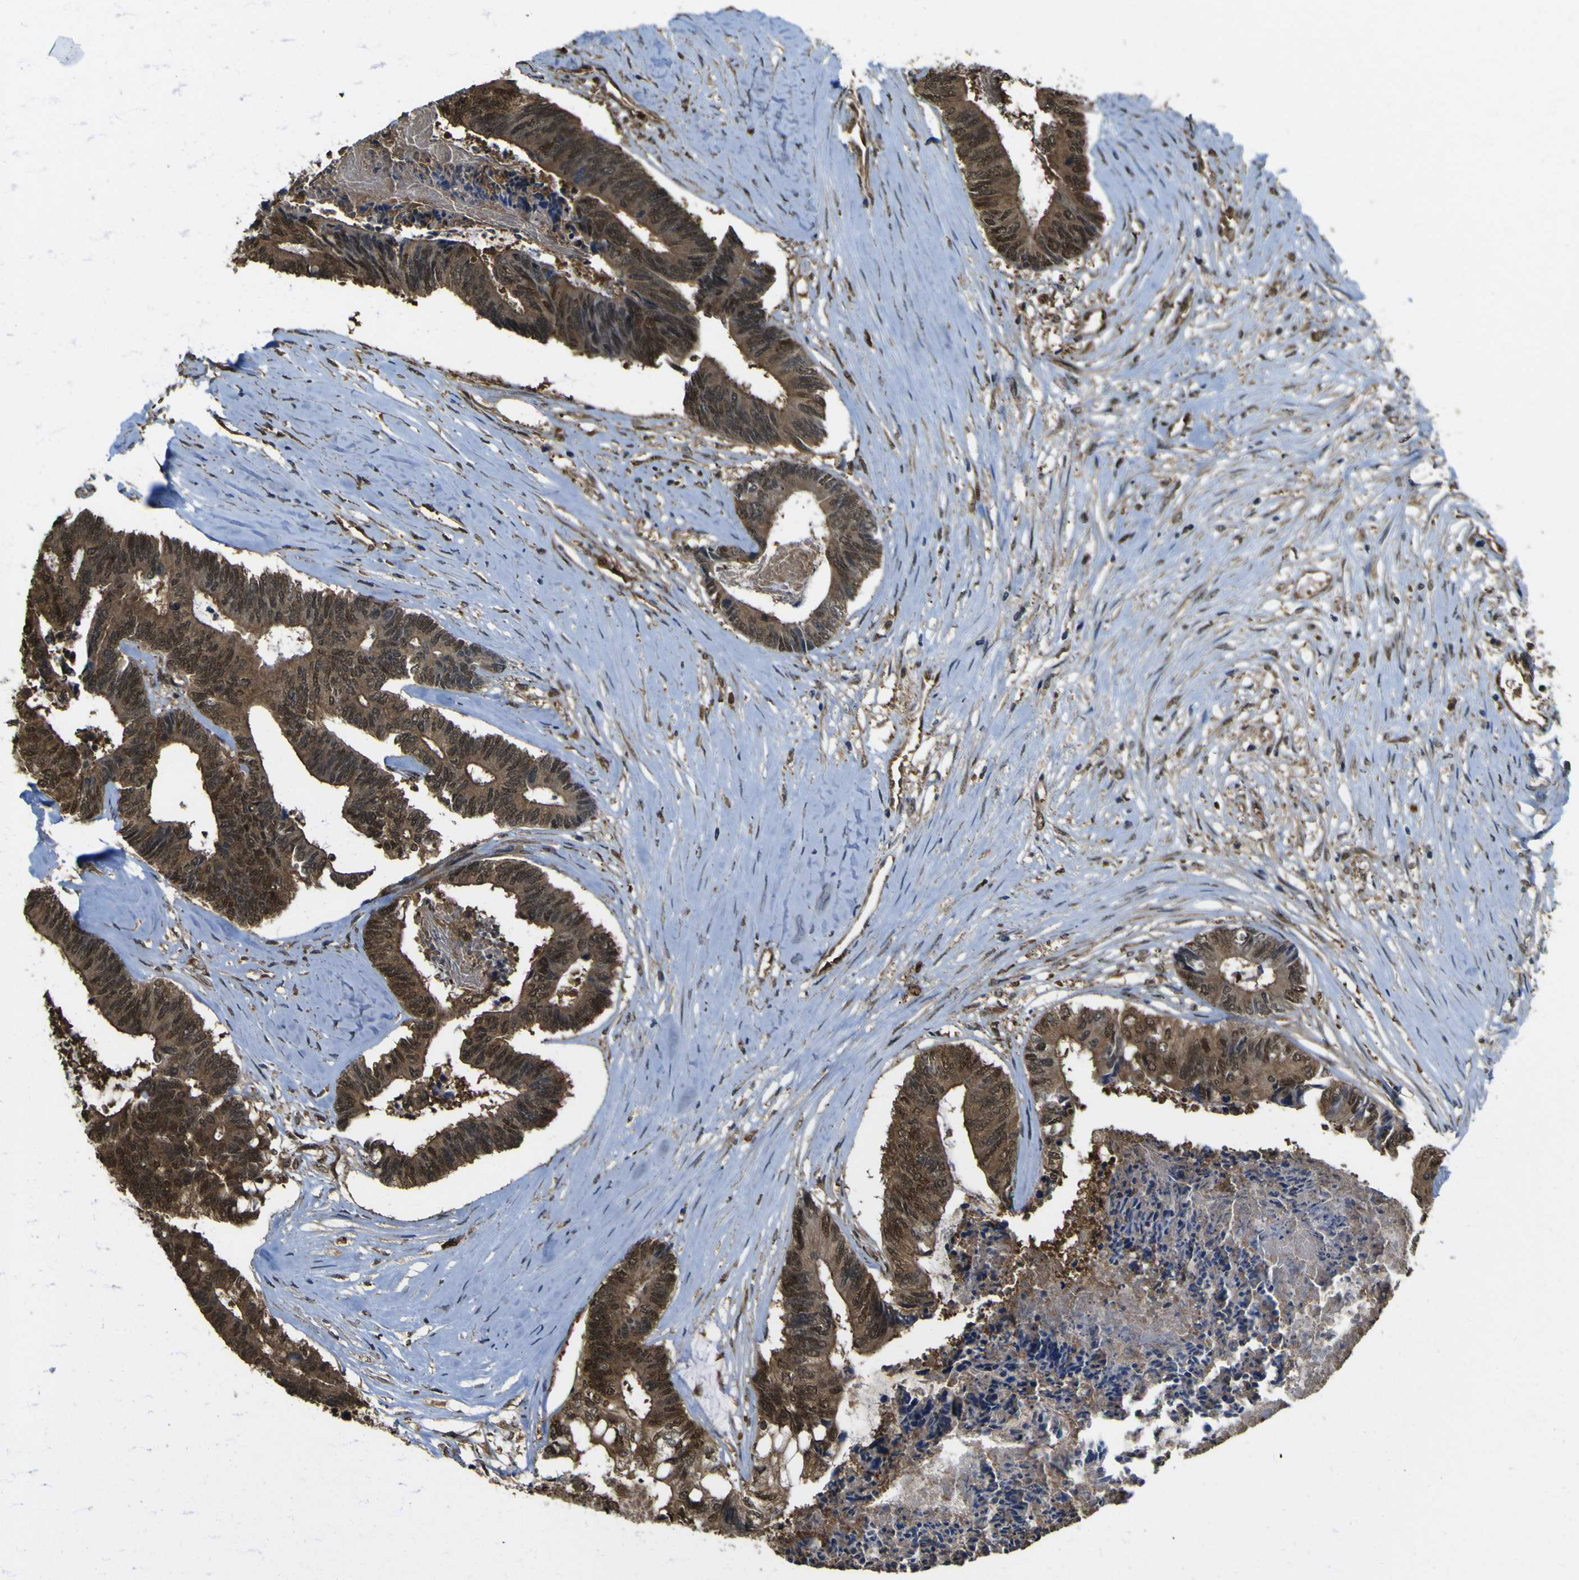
{"staining": {"intensity": "strong", "quantity": ">75%", "location": "cytoplasmic/membranous,nuclear"}, "tissue": "colorectal cancer", "cell_type": "Tumor cells", "image_type": "cancer", "snomed": [{"axis": "morphology", "description": "Adenocarcinoma, NOS"}, {"axis": "topography", "description": "Rectum"}], "caption": "Immunohistochemistry staining of colorectal cancer, which shows high levels of strong cytoplasmic/membranous and nuclear expression in about >75% of tumor cells indicating strong cytoplasmic/membranous and nuclear protein positivity. The staining was performed using DAB (brown) for protein detection and nuclei were counterstained in hematoxylin (blue).", "gene": "YWHAG", "patient": {"sex": "male", "age": 63}}